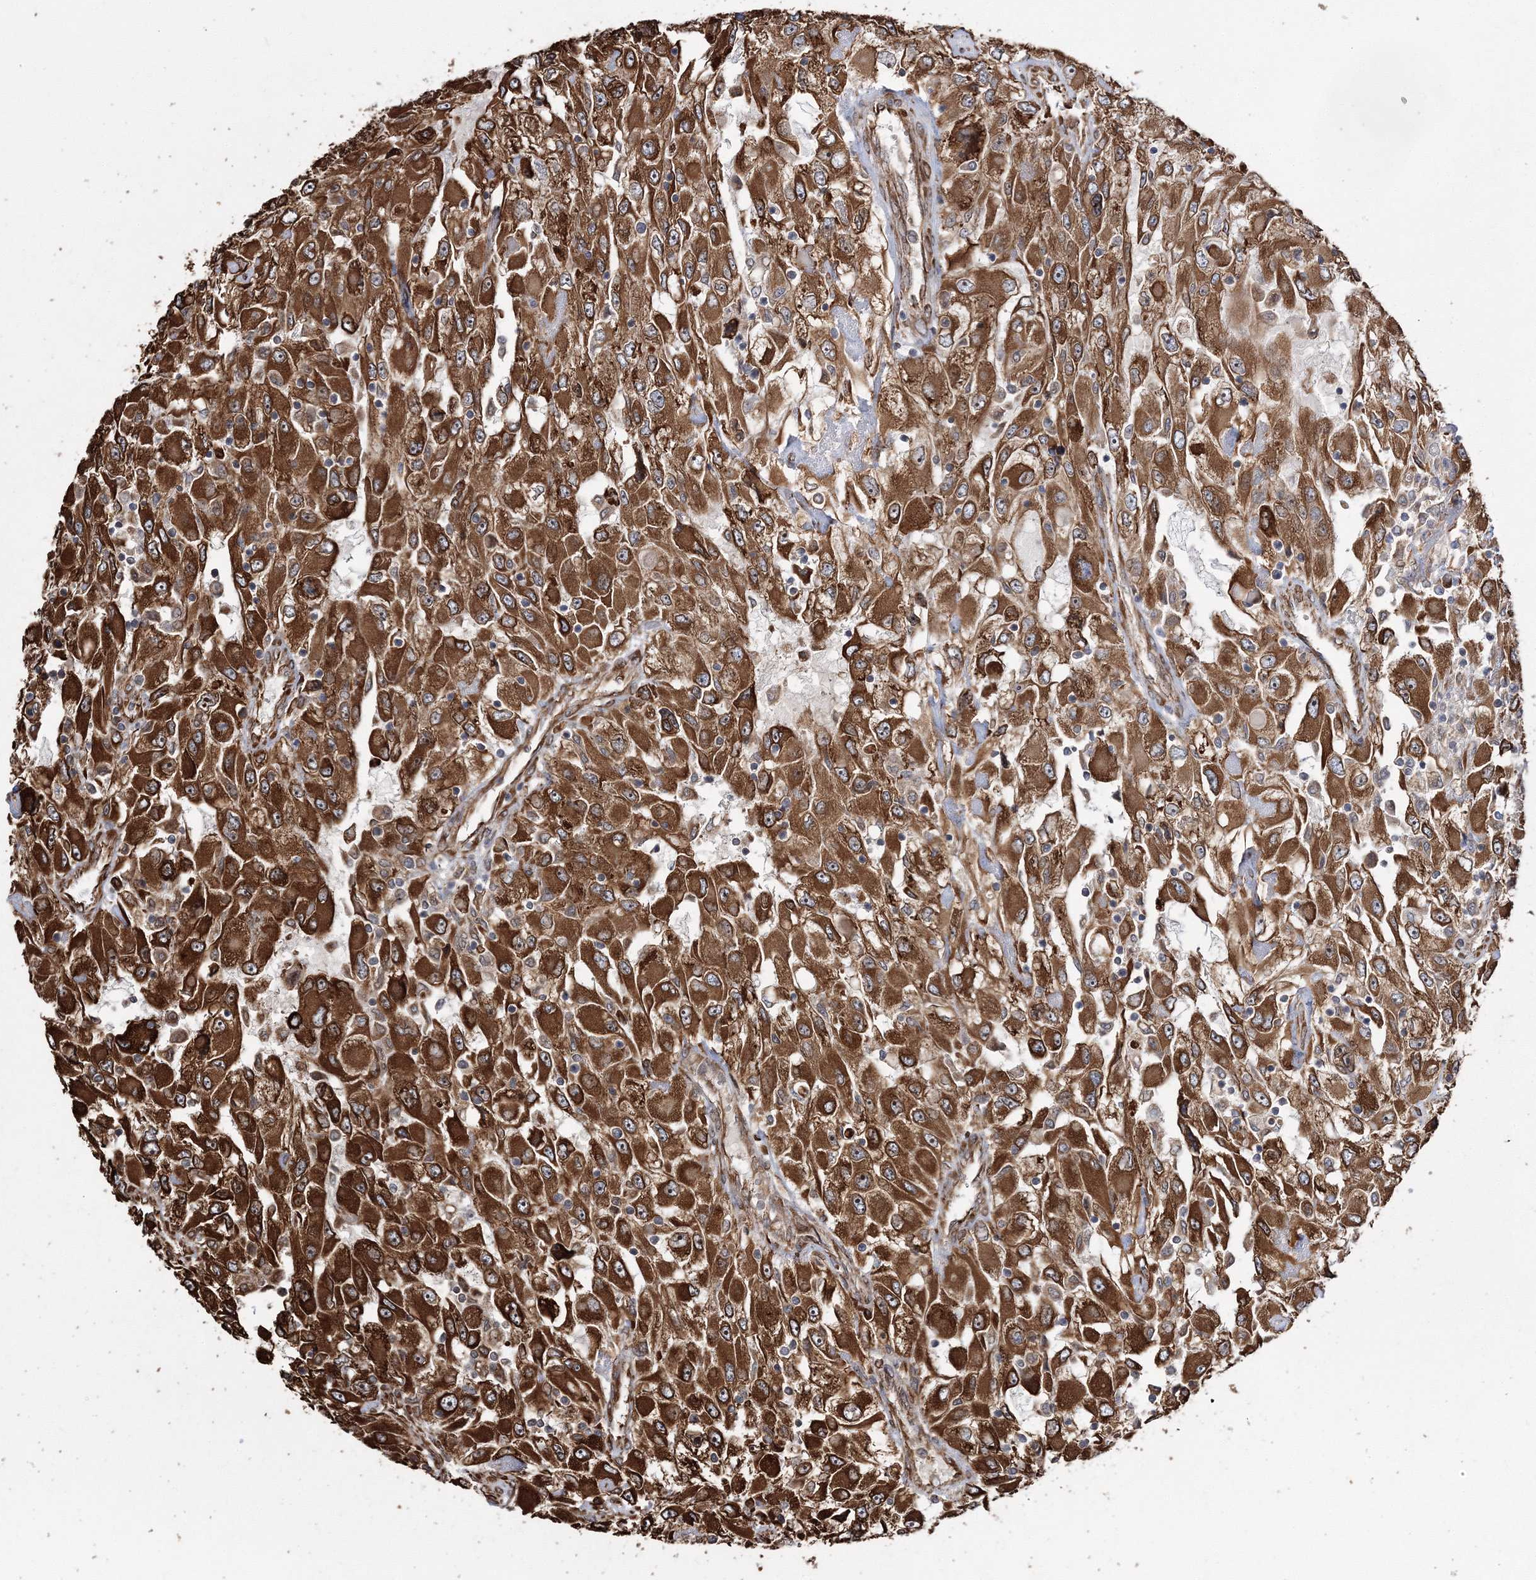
{"staining": {"intensity": "strong", "quantity": ">75%", "location": "cytoplasmic/membranous"}, "tissue": "renal cancer", "cell_type": "Tumor cells", "image_type": "cancer", "snomed": [{"axis": "morphology", "description": "Adenocarcinoma, NOS"}, {"axis": "topography", "description": "Kidney"}], "caption": "A brown stain shows strong cytoplasmic/membranous expression of a protein in human renal cancer (adenocarcinoma) tumor cells. Ihc stains the protein of interest in brown and the nuclei are stained blue.", "gene": "SCRN3", "patient": {"sex": "female", "age": 52}}